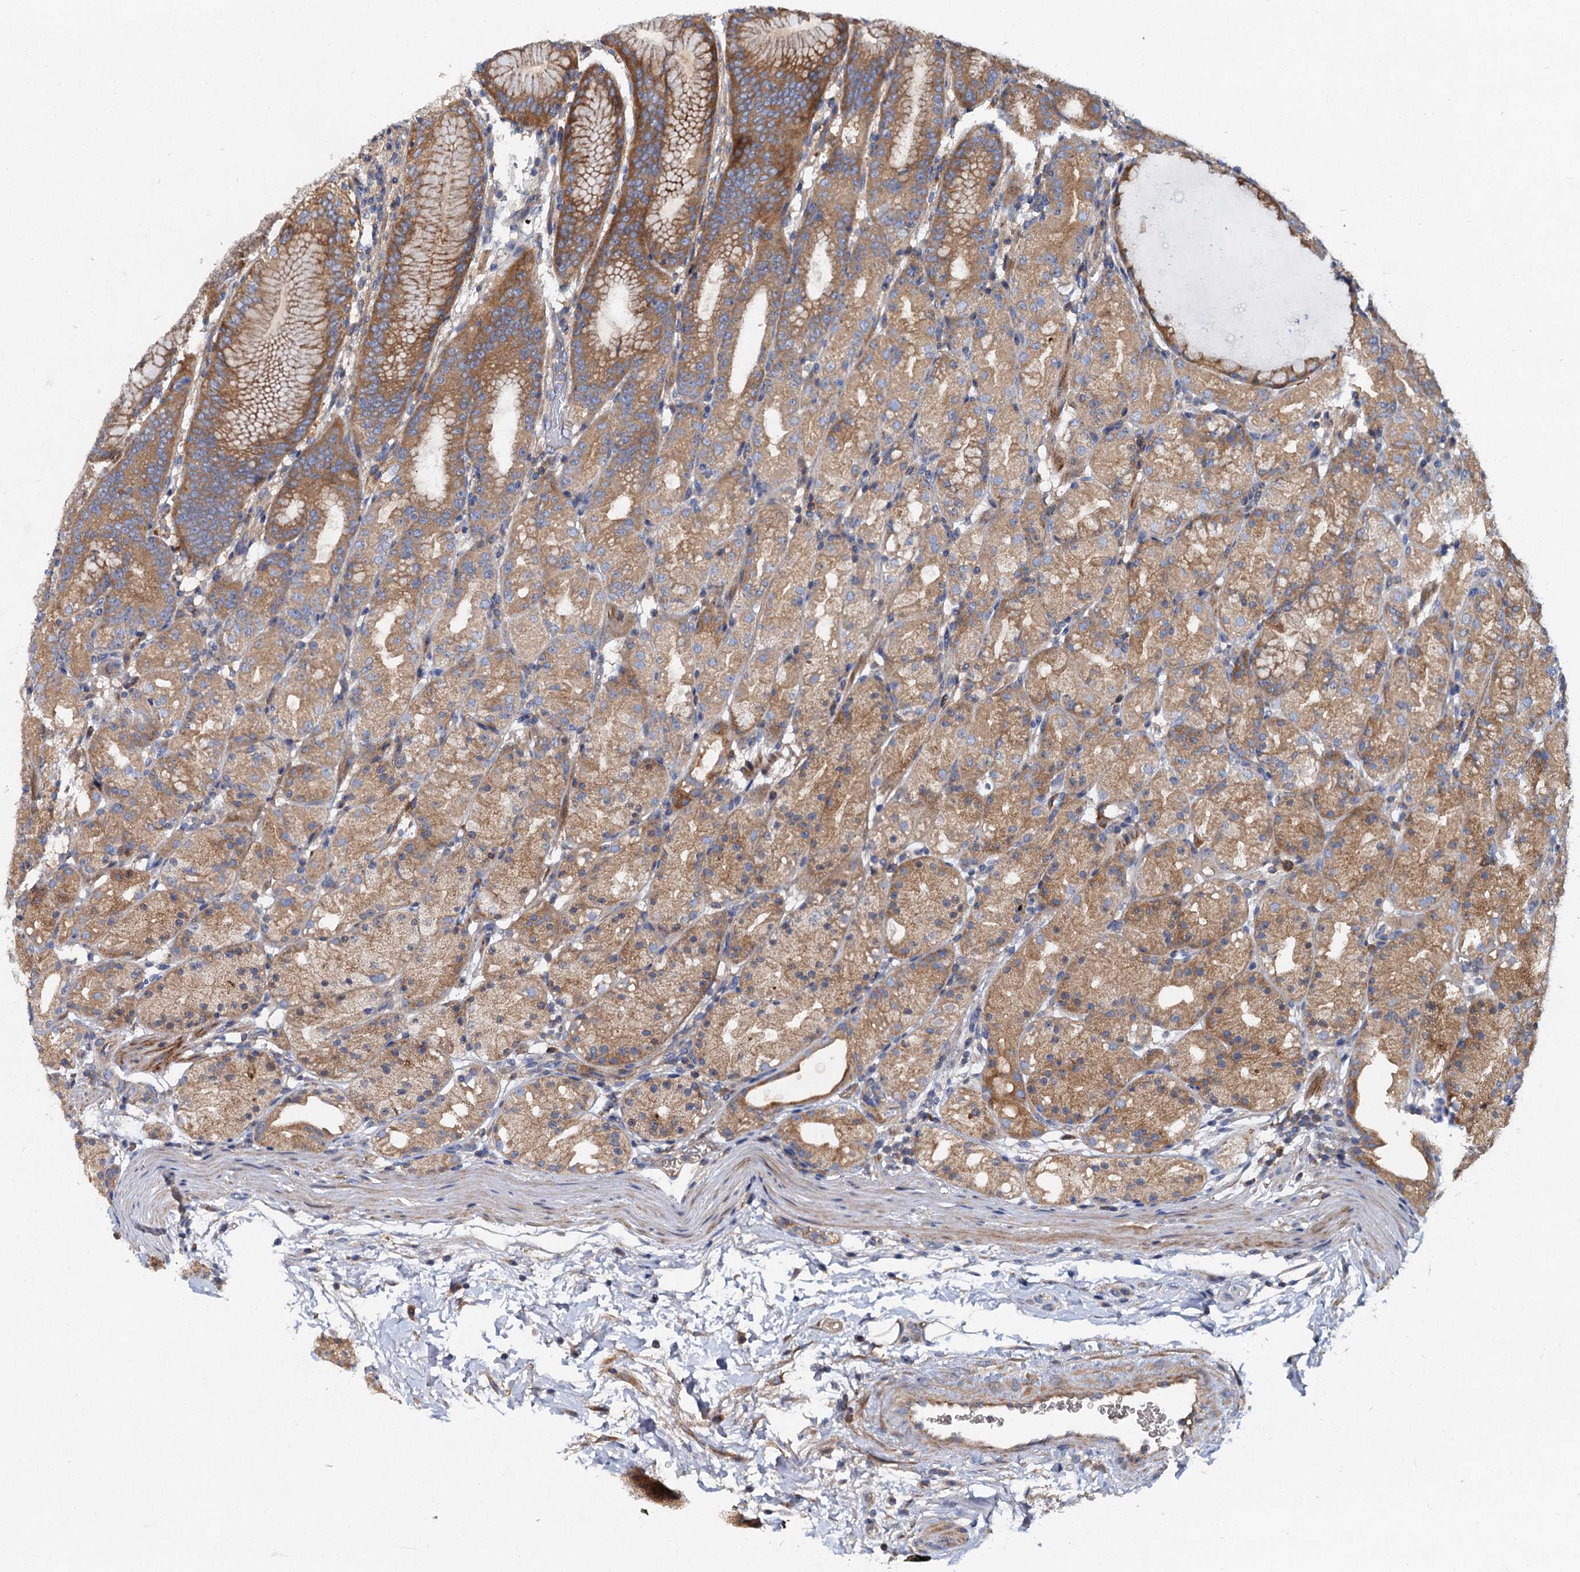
{"staining": {"intensity": "strong", "quantity": ">75%", "location": "cytoplasmic/membranous"}, "tissue": "stomach", "cell_type": "Glandular cells", "image_type": "normal", "snomed": [{"axis": "morphology", "description": "Normal tissue, NOS"}, {"axis": "topography", "description": "Stomach, upper"}], "caption": "Immunohistochemical staining of unremarkable human stomach demonstrates strong cytoplasmic/membranous protein positivity in about >75% of glandular cells. The staining was performed using DAB (3,3'-diaminobenzidine), with brown indicating positive protein expression. Nuclei are stained blue with hematoxylin.", "gene": "ALKBH7", "patient": {"sex": "male", "age": 48}}